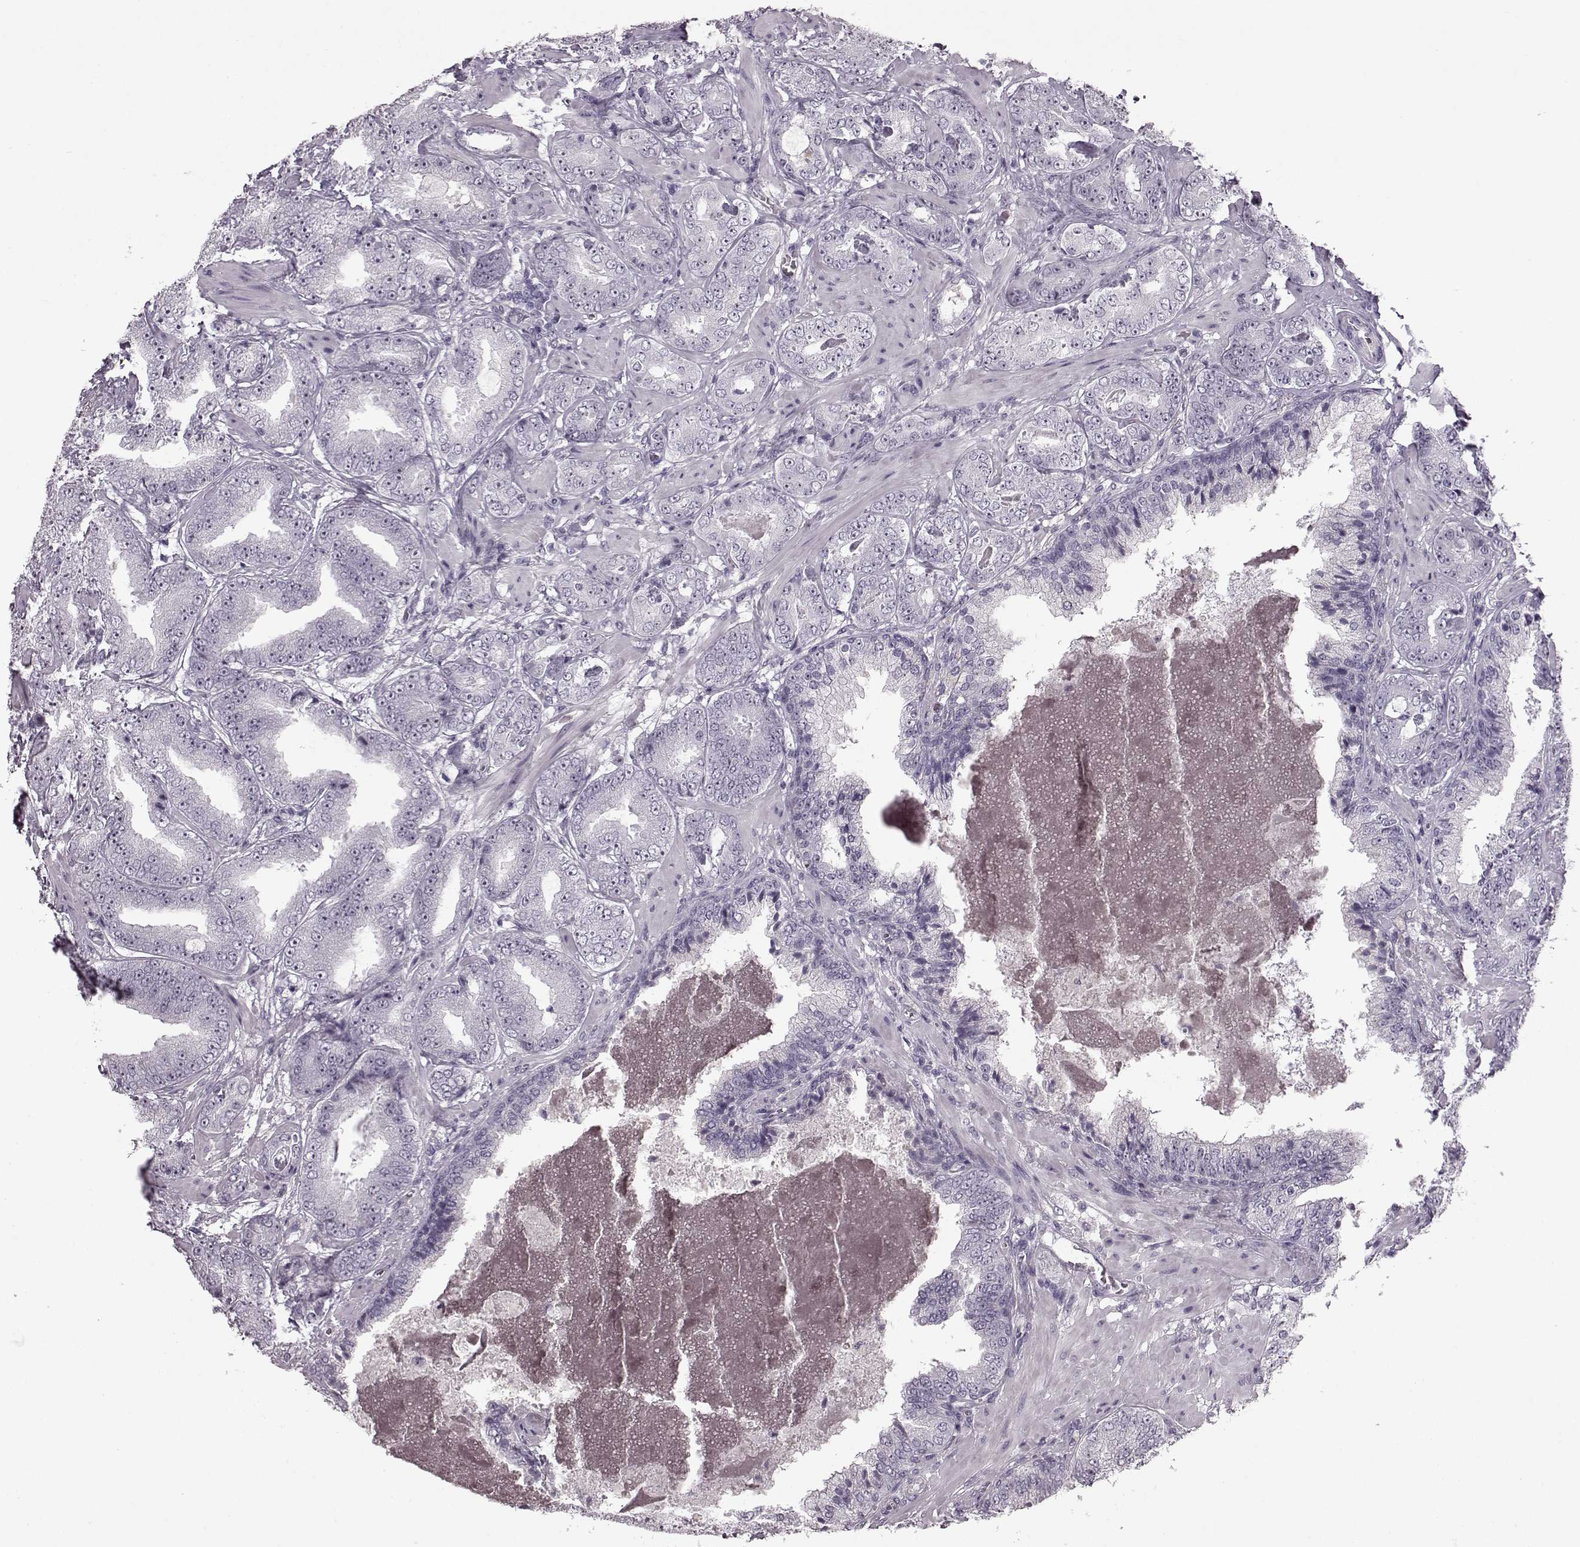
{"staining": {"intensity": "negative", "quantity": "none", "location": "none"}, "tissue": "prostate cancer", "cell_type": "Tumor cells", "image_type": "cancer", "snomed": [{"axis": "morphology", "description": "Adenocarcinoma, Low grade"}, {"axis": "topography", "description": "Prostate"}], "caption": "Prostate cancer (adenocarcinoma (low-grade)) stained for a protein using immunohistochemistry (IHC) displays no staining tumor cells.", "gene": "PRPH2", "patient": {"sex": "male", "age": 60}}